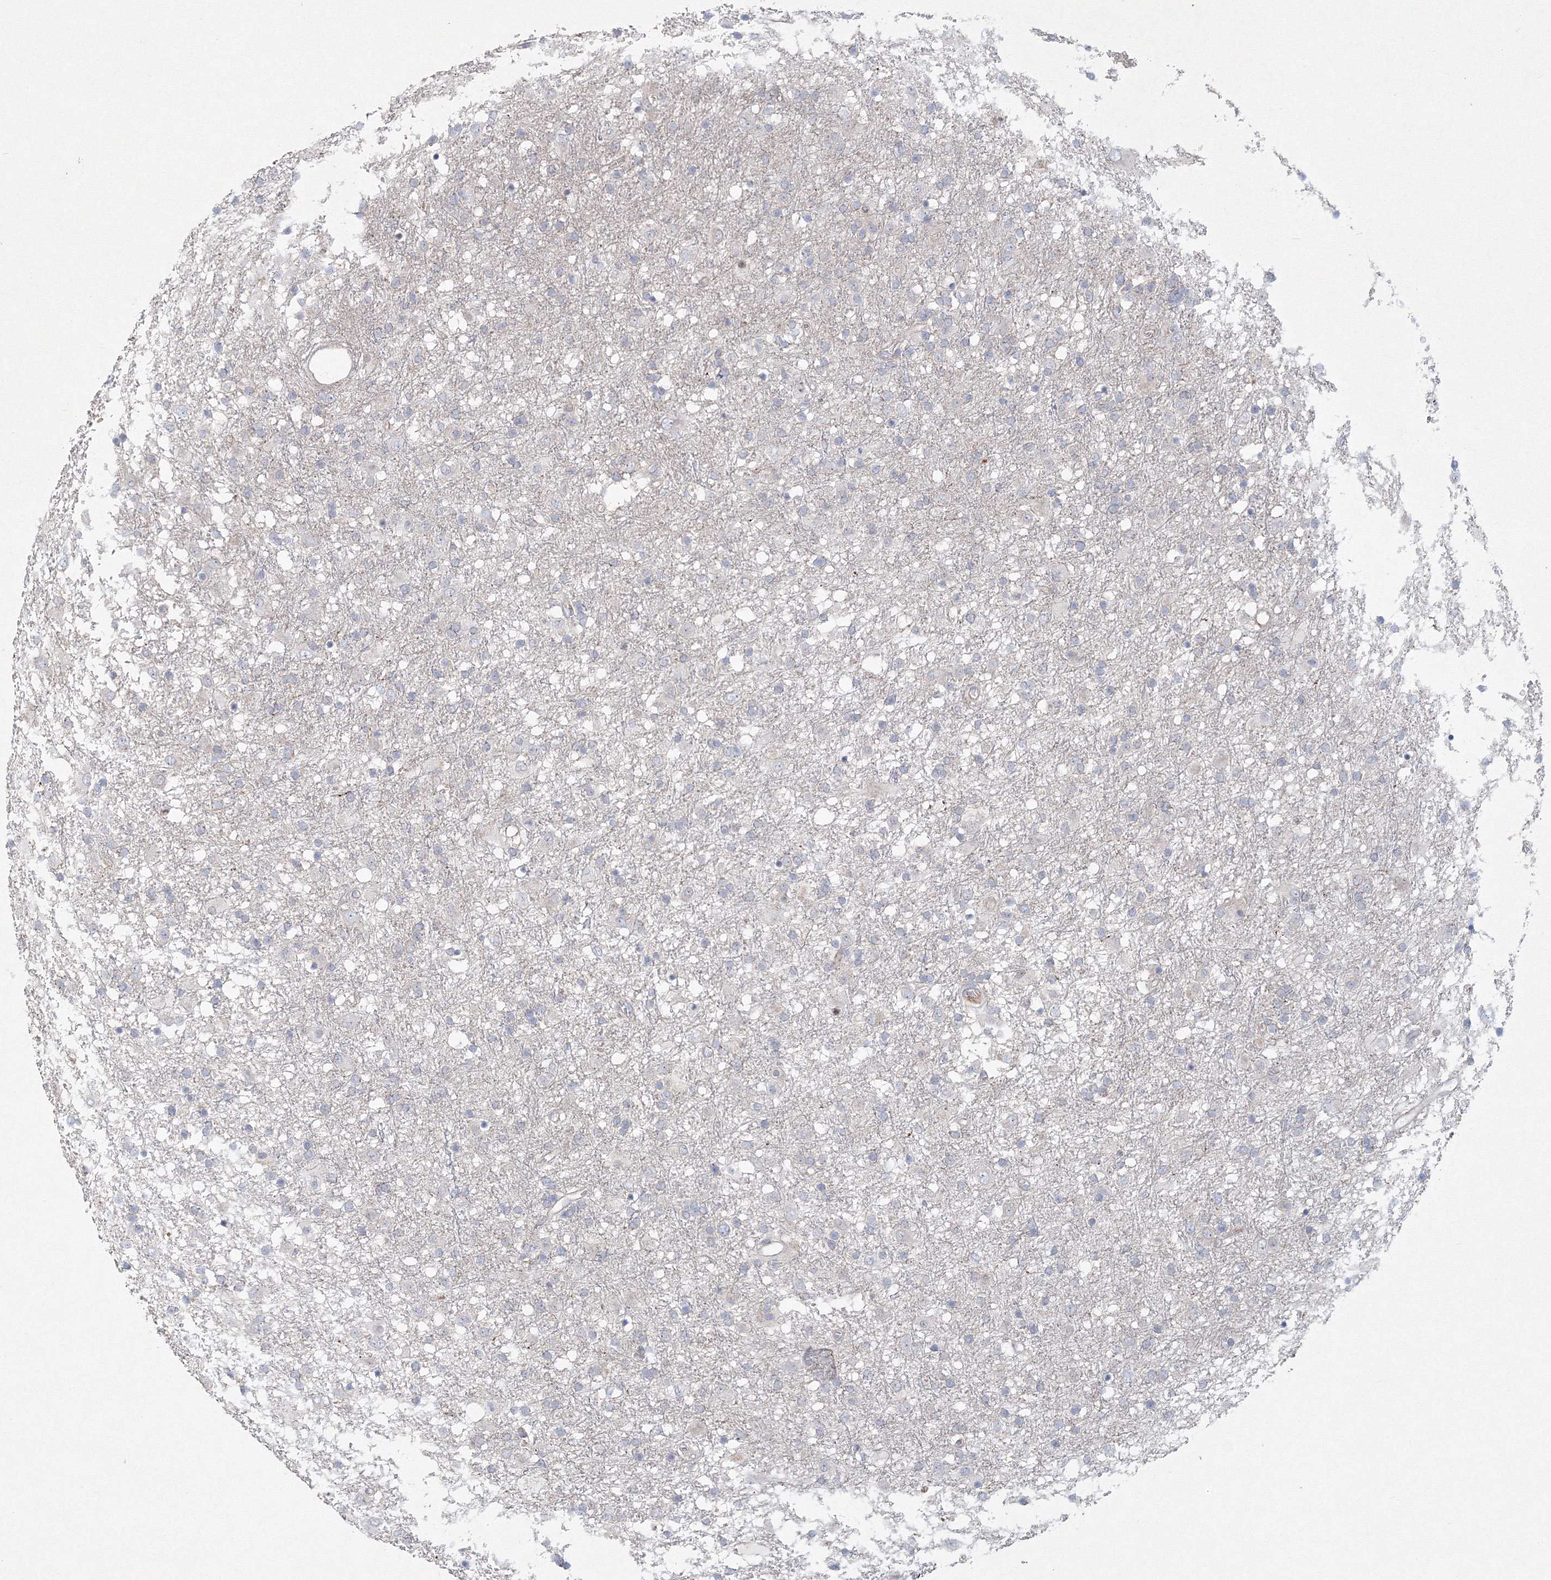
{"staining": {"intensity": "negative", "quantity": "none", "location": "none"}, "tissue": "glioma", "cell_type": "Tumor cells", "image_type": "cancer", "snomed": [{"axis": "morphology", "description": "Glioma, malignant, Low grade"}, {"axis": "topography", "description": "Brain"}], "caption": "Tumor cells show no significant protein staining in glioma. (DAB (3,3'-diaminobenzidine) immunohistochemistry (IHC) visualized using brightfield microscopy, high magnification).", "gene": "WDR49", "patient": {"sex": "male", "age": 65}}